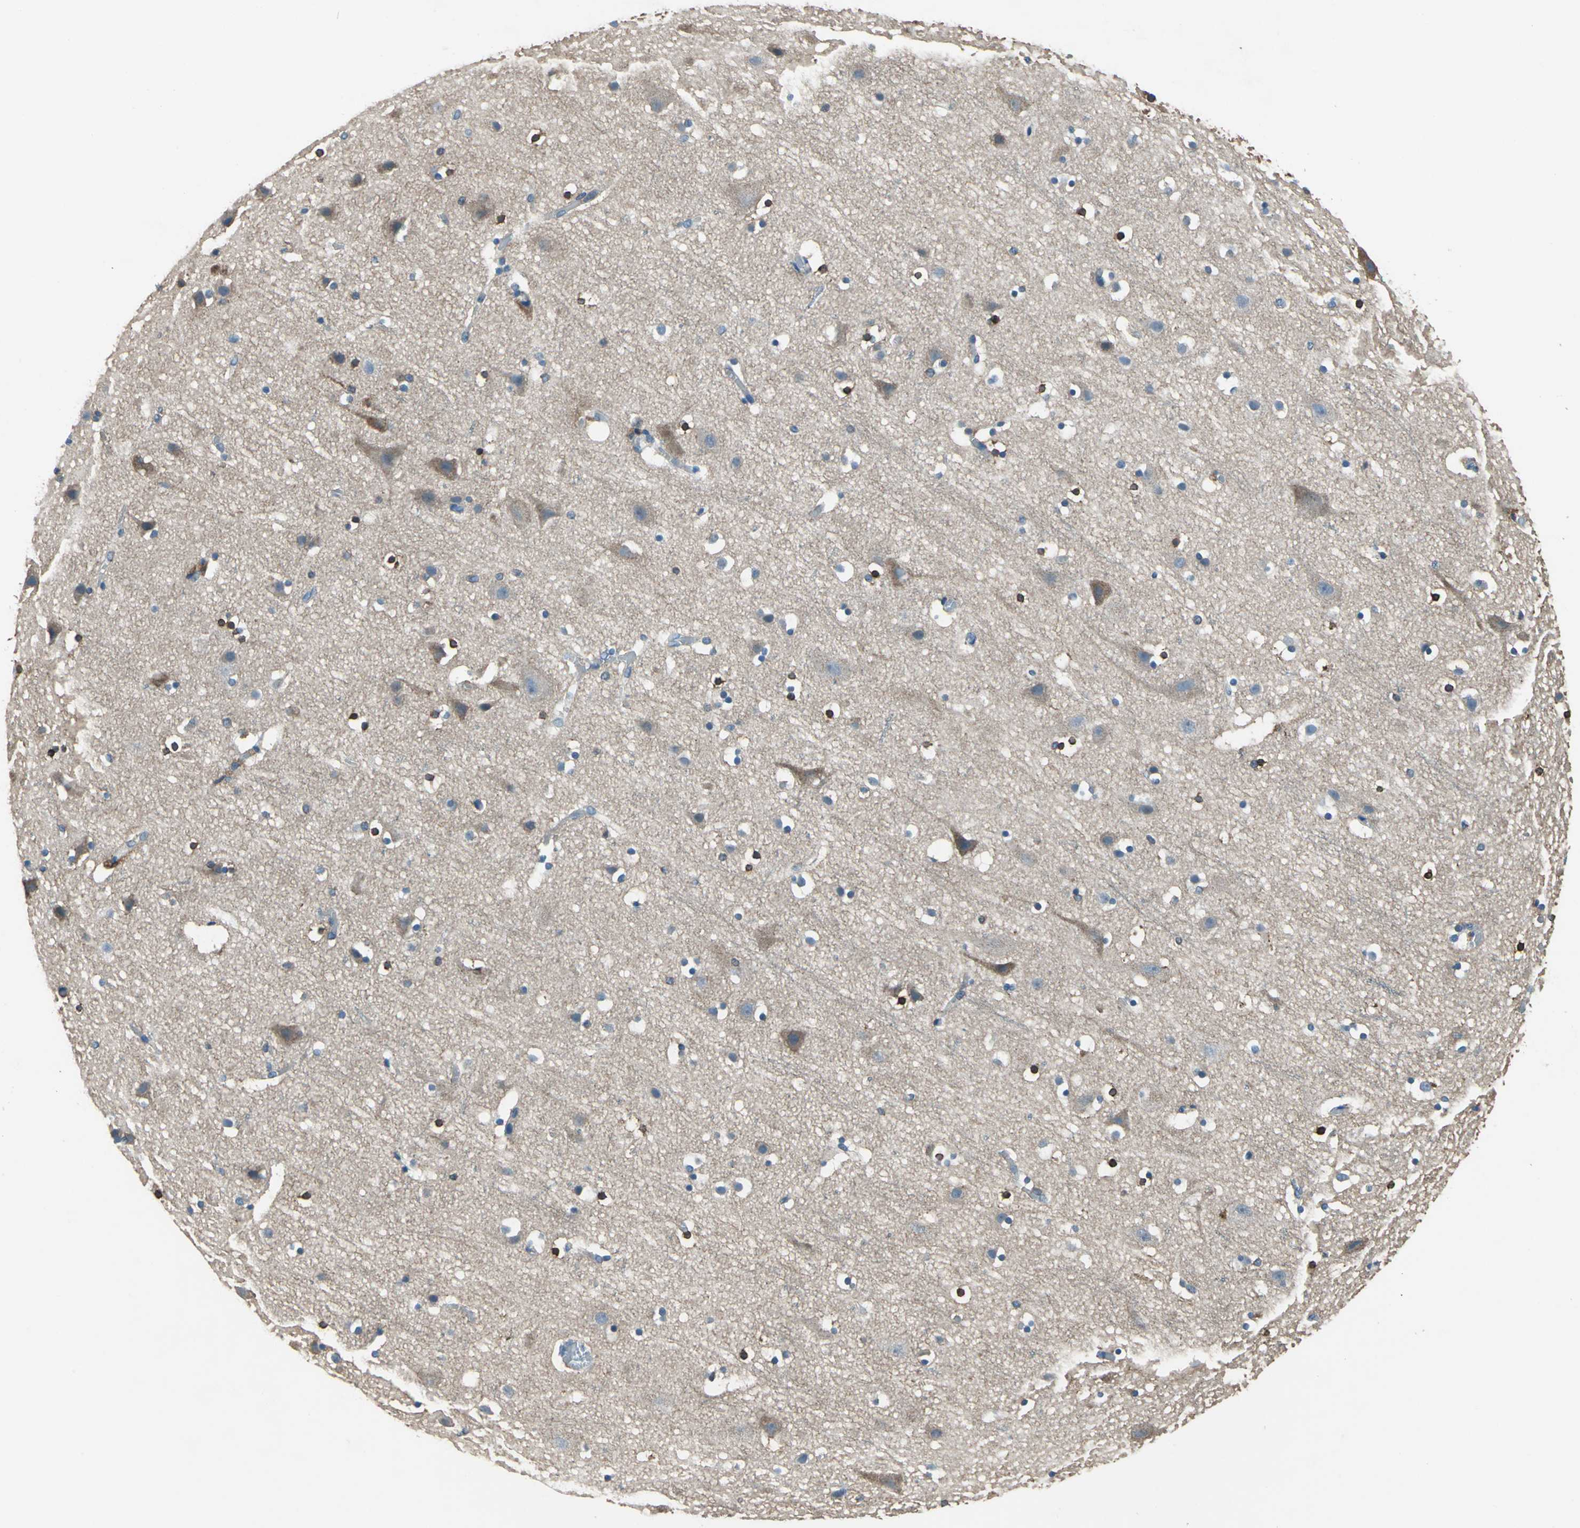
{"staining": {"intensity": "negative", "quantity": "none", "location": "none"}, "tissue": "cerebral cortex", "cell_type": "Endothelial cells", "image_type": "normal", "snomed": [{"axis": "morphology", "description": "Normal tissue, NOS"}, {"axis": "topography", "description": "Cerebral cortex"}], "caption": "An immunohistochemistry (IHC) image of benign cerebral cortex is shown. There is no staining in endothelial cells of cerebral cortex.", "gene": "PRKCA", "patient": {"sex": "male", "age": 45}}